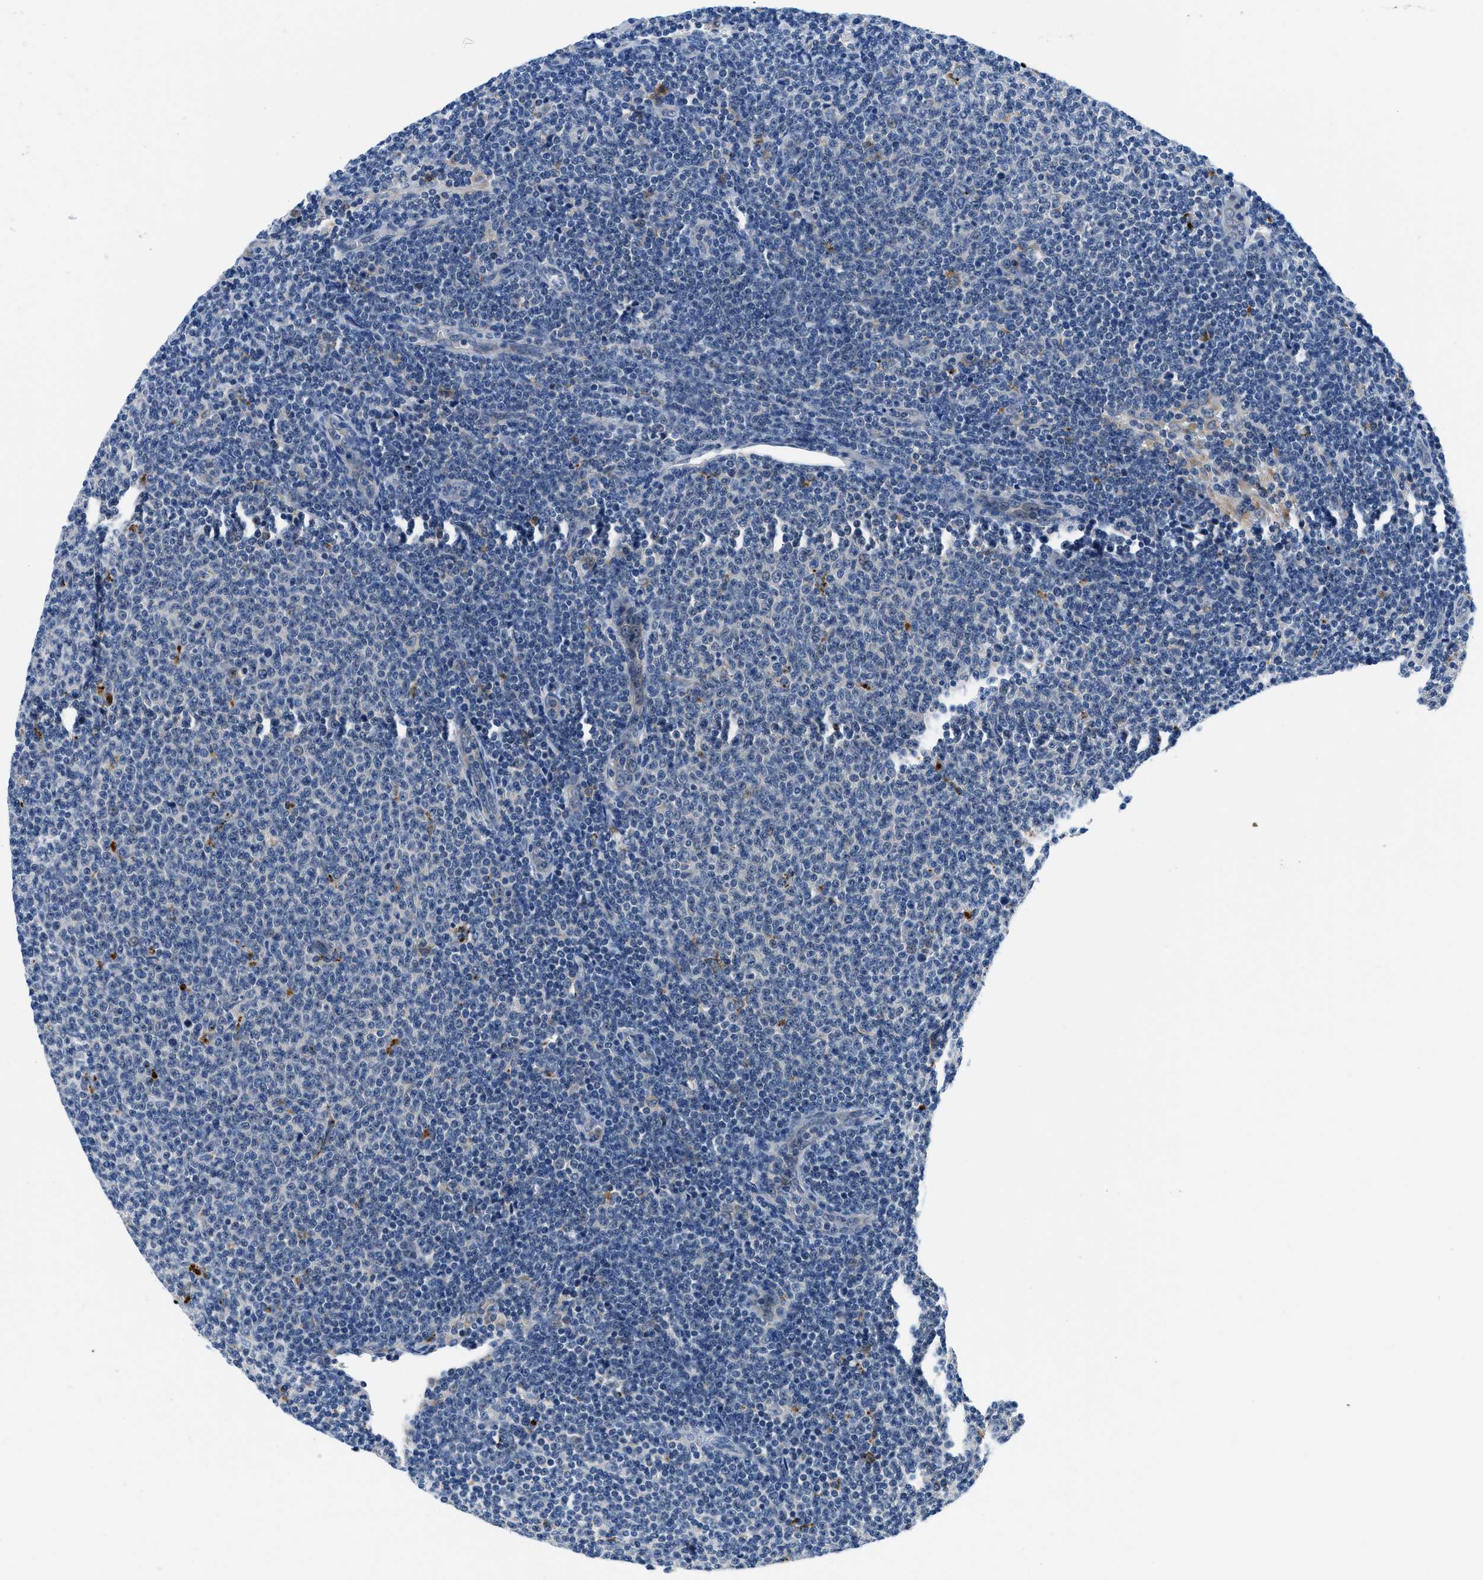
{"staining": {"intensity": "negative", "quantity": "none", "location": "none"}, "tissue": "lymphoma", "cell_type": "Tumor cells", "image_type": "cancer", "snomed": [{"axis": "morphology", "description": "Malignant lymphoma, non-Hodgkin's type, Low grade"}, {"axis": "topography", "description": "Lymph node"}], "caption": "Immunohistochemistry (IHC) image of lymphoma stained for a protein (brown), which demonstrates no expression in tumor cells.", "gene": "ADGRE3", "patient": {"sex": "male", "age": 66}}